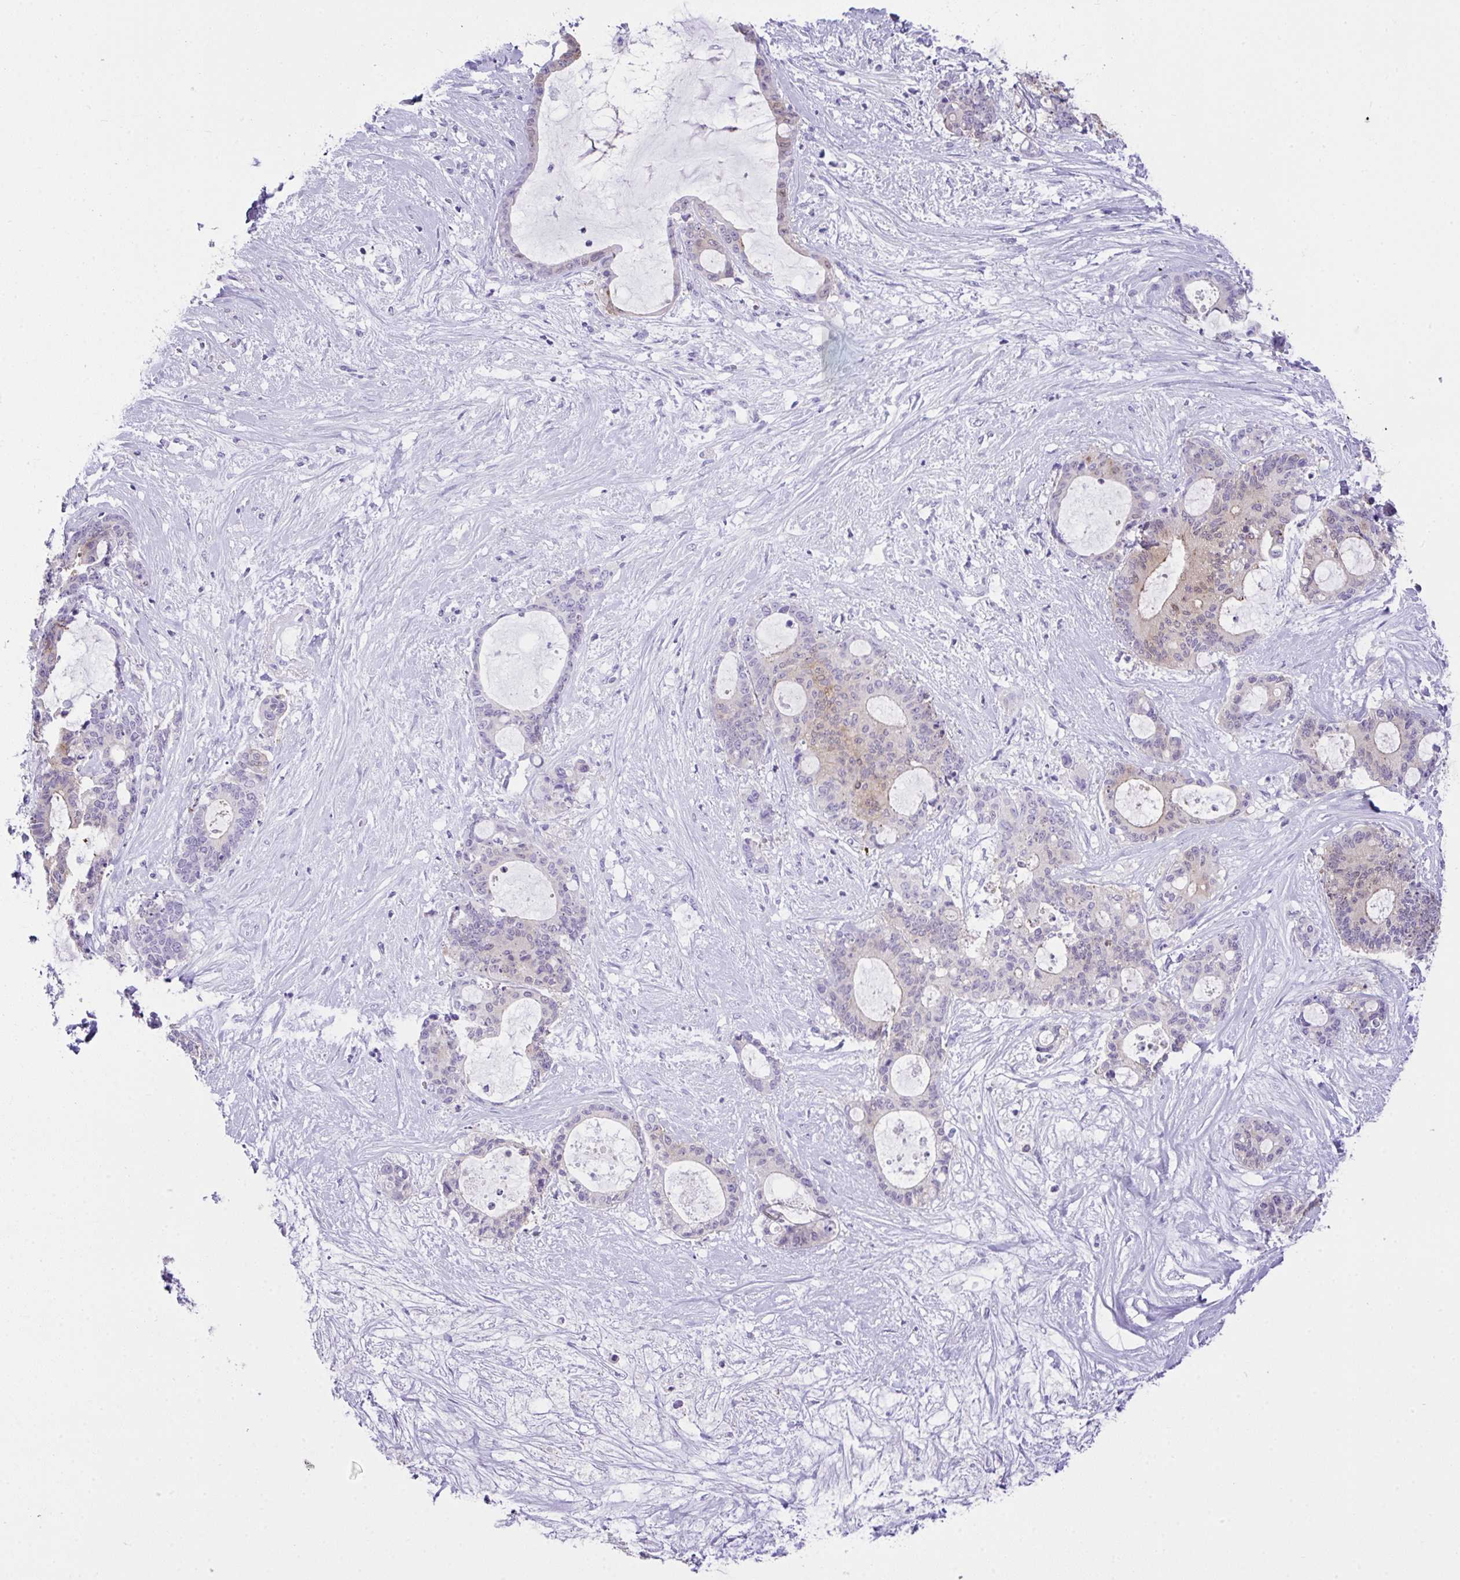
{"staining": {"intensity": "negative", "quantity": "none", "location": "none"}, "tissue": "liver cancer", "cell_type": "Tumor cells", "image_type": "cancer", "snomed": [{"axis": "morphology", "description": "Normal tissue, NOS"}, {"axis": "morphology", "description": "Cholangiocarcinoma"}, {"axis": "topography", "description": "Liver"}, {"axis": "topography", "description": "Peripheral nerve tissue"}], "caption": "Immunohistochemistry photomicrograph of human cholangiocarcinoma (liver) stained for a protein (brown), which displays no positivity in tumor cells. Nuclei are stained in blue.", "gene": "LGALS4", "patient": {"sex": "female", "age": 73}}